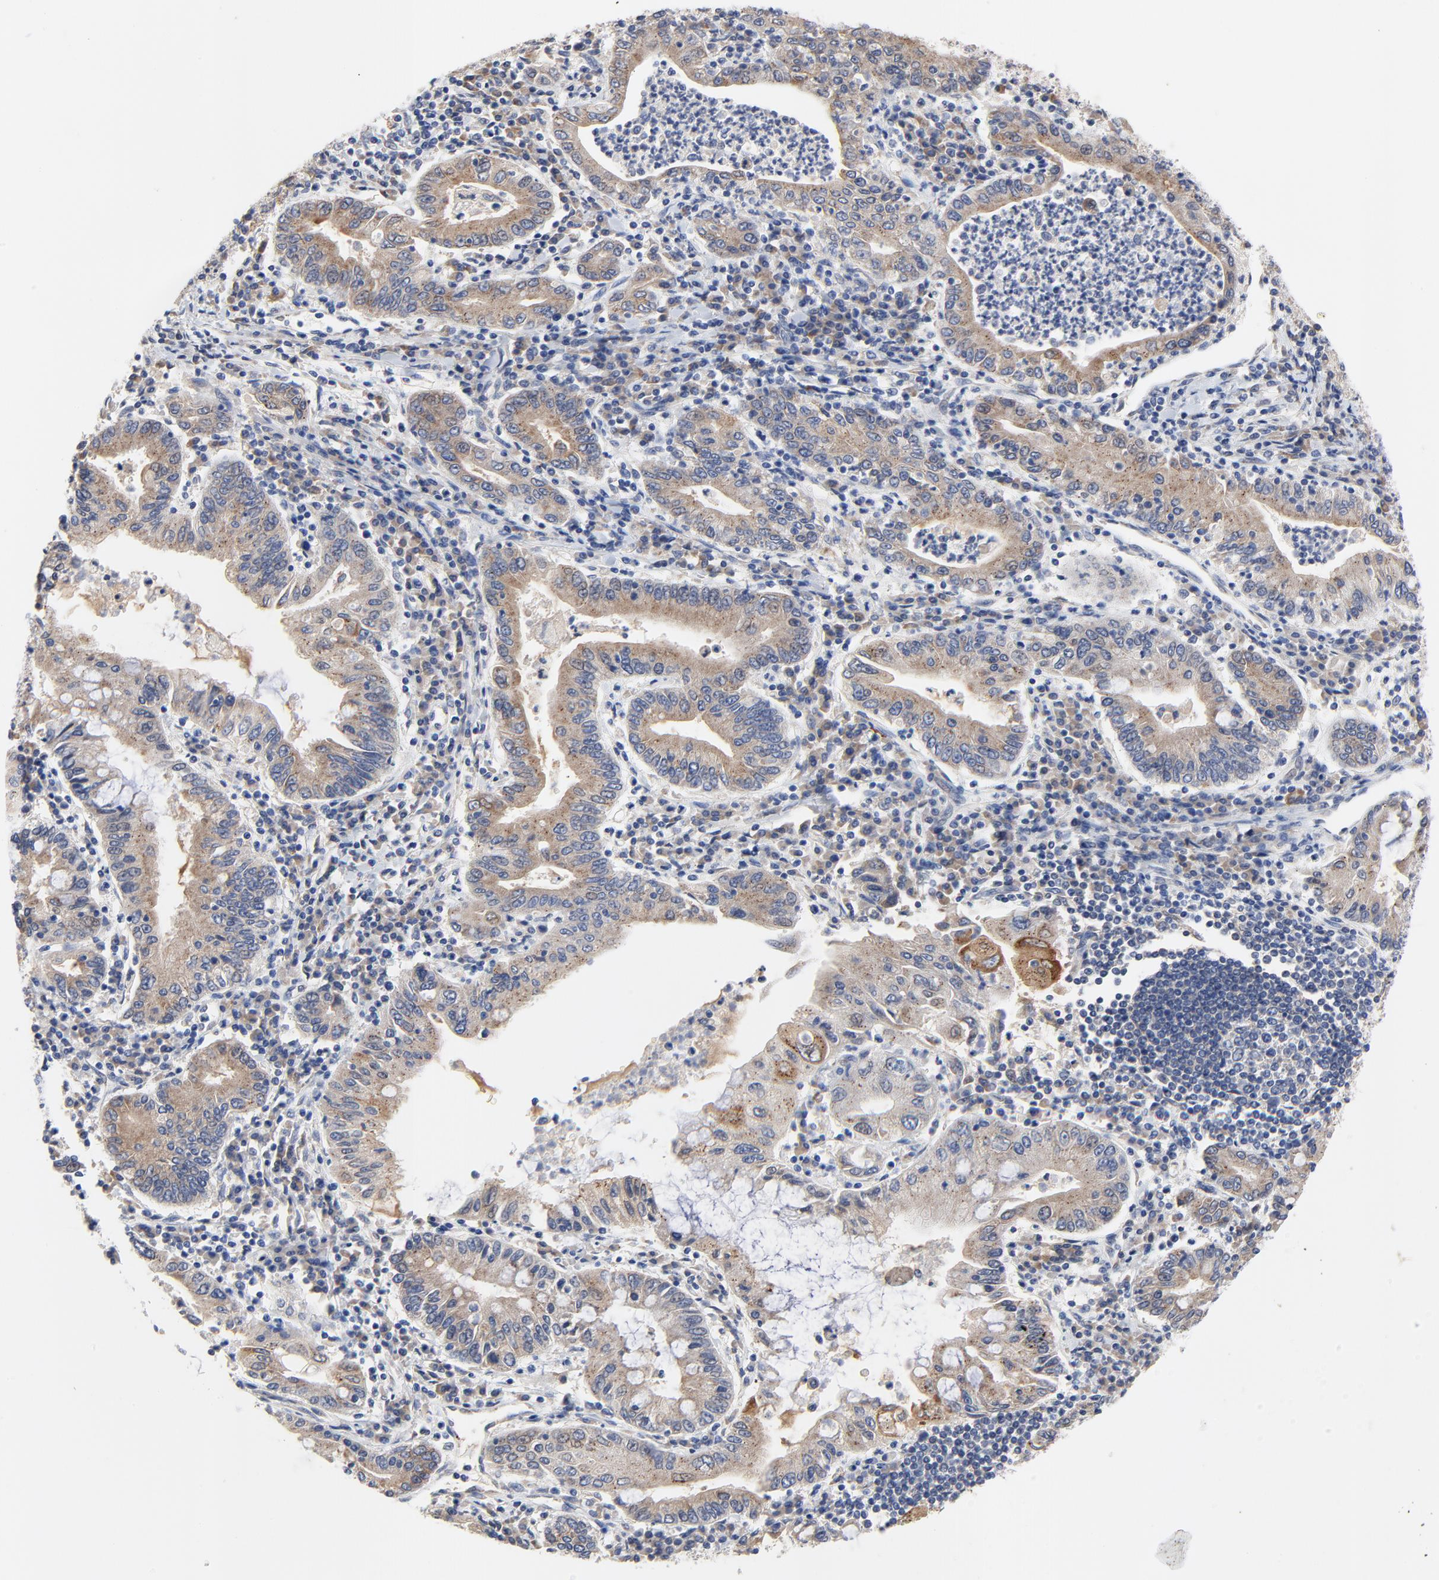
{"staining": {"intensity": "moderate", "quantity": ">75%", "location": "cytoplasmic/membranous"}, "tissue": "stomach cancer", "cell_type": "Tumor cells", "image_type": "cancer", "snomed": [{"axis": "morphology", "description": "Normal tissue, NOS"}, {"axis": "morphology", "description": "Adenocarcinoma, NOS"}, {"axis": "topography", "description": "Esophagus"}, {"axis": "topography", "description": "Stomach, upper"}, {"axis": "topography", "description": "Peripheral nerve tissue"}], "caption": "High-magnification brightfield microscopy of stomach adenocarcinoma stained with DAB (brown) and counterstained with hematoxylin (blue). tumor cells exhibit moderate cytoplasmic/membranous staining is seen in about>75% of cells.", "gene": "VAV2", "patient": {"sex": "male", "age": 62}}